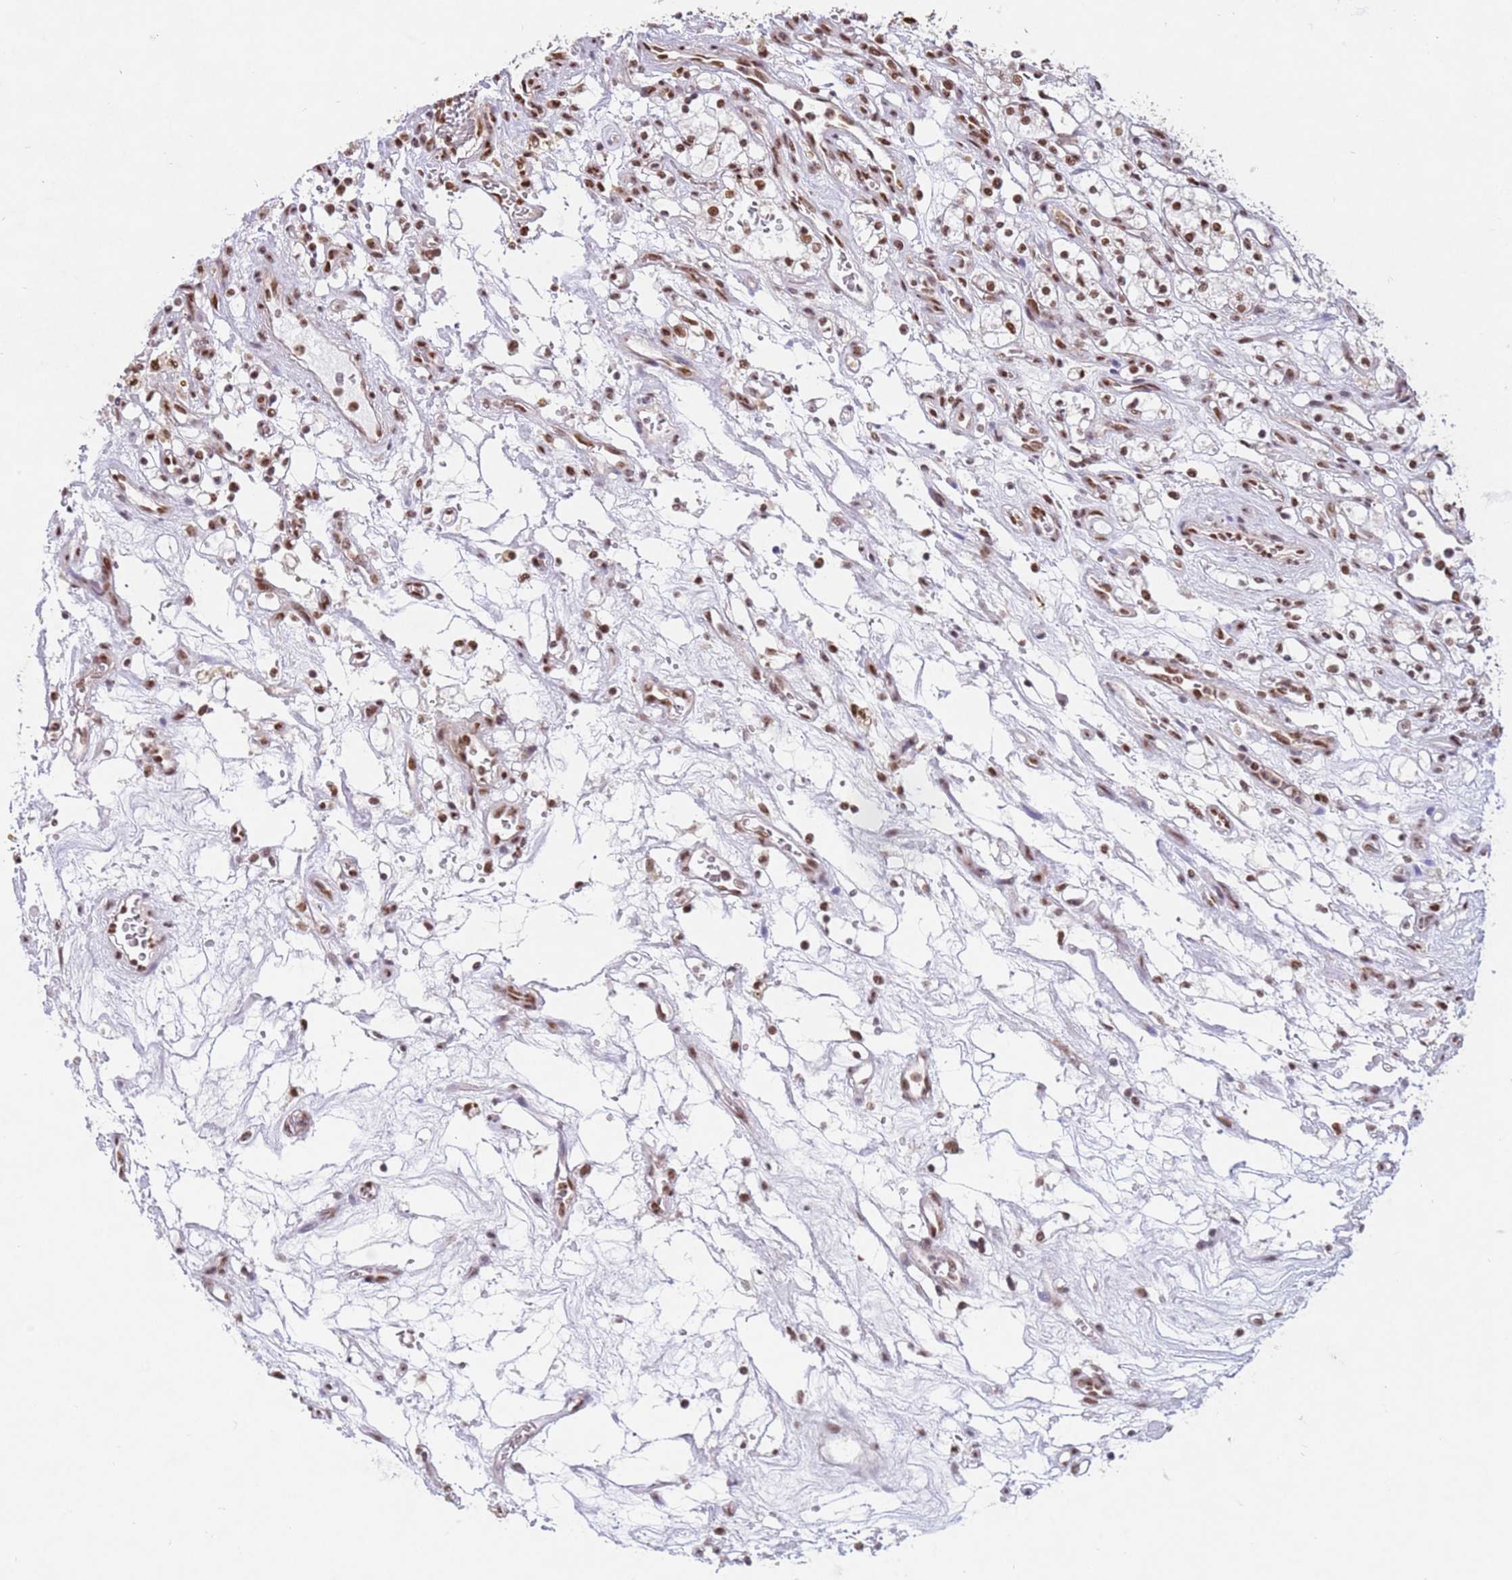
{"staining": {"intensity": "moderate", "quantity": ">75%", "location": "nuclear"}, "tissue": "renal cancer", "cell_type": "Tumor cells", "image_type": "cancer", "snomed": [{"axis": "morphology", "description": "Adenocarcinoma, NOS"}, {"axis": "topography", "description": "Kidney"}], "caption": "Moderate nuclear expression for a protein is identified in approximately >75% of tumor cells of renal cancer (adenocarcinoma) using immunohistochemistry.", "gene": "ESF1", "patient": {"sex": "female", "age": 69}}